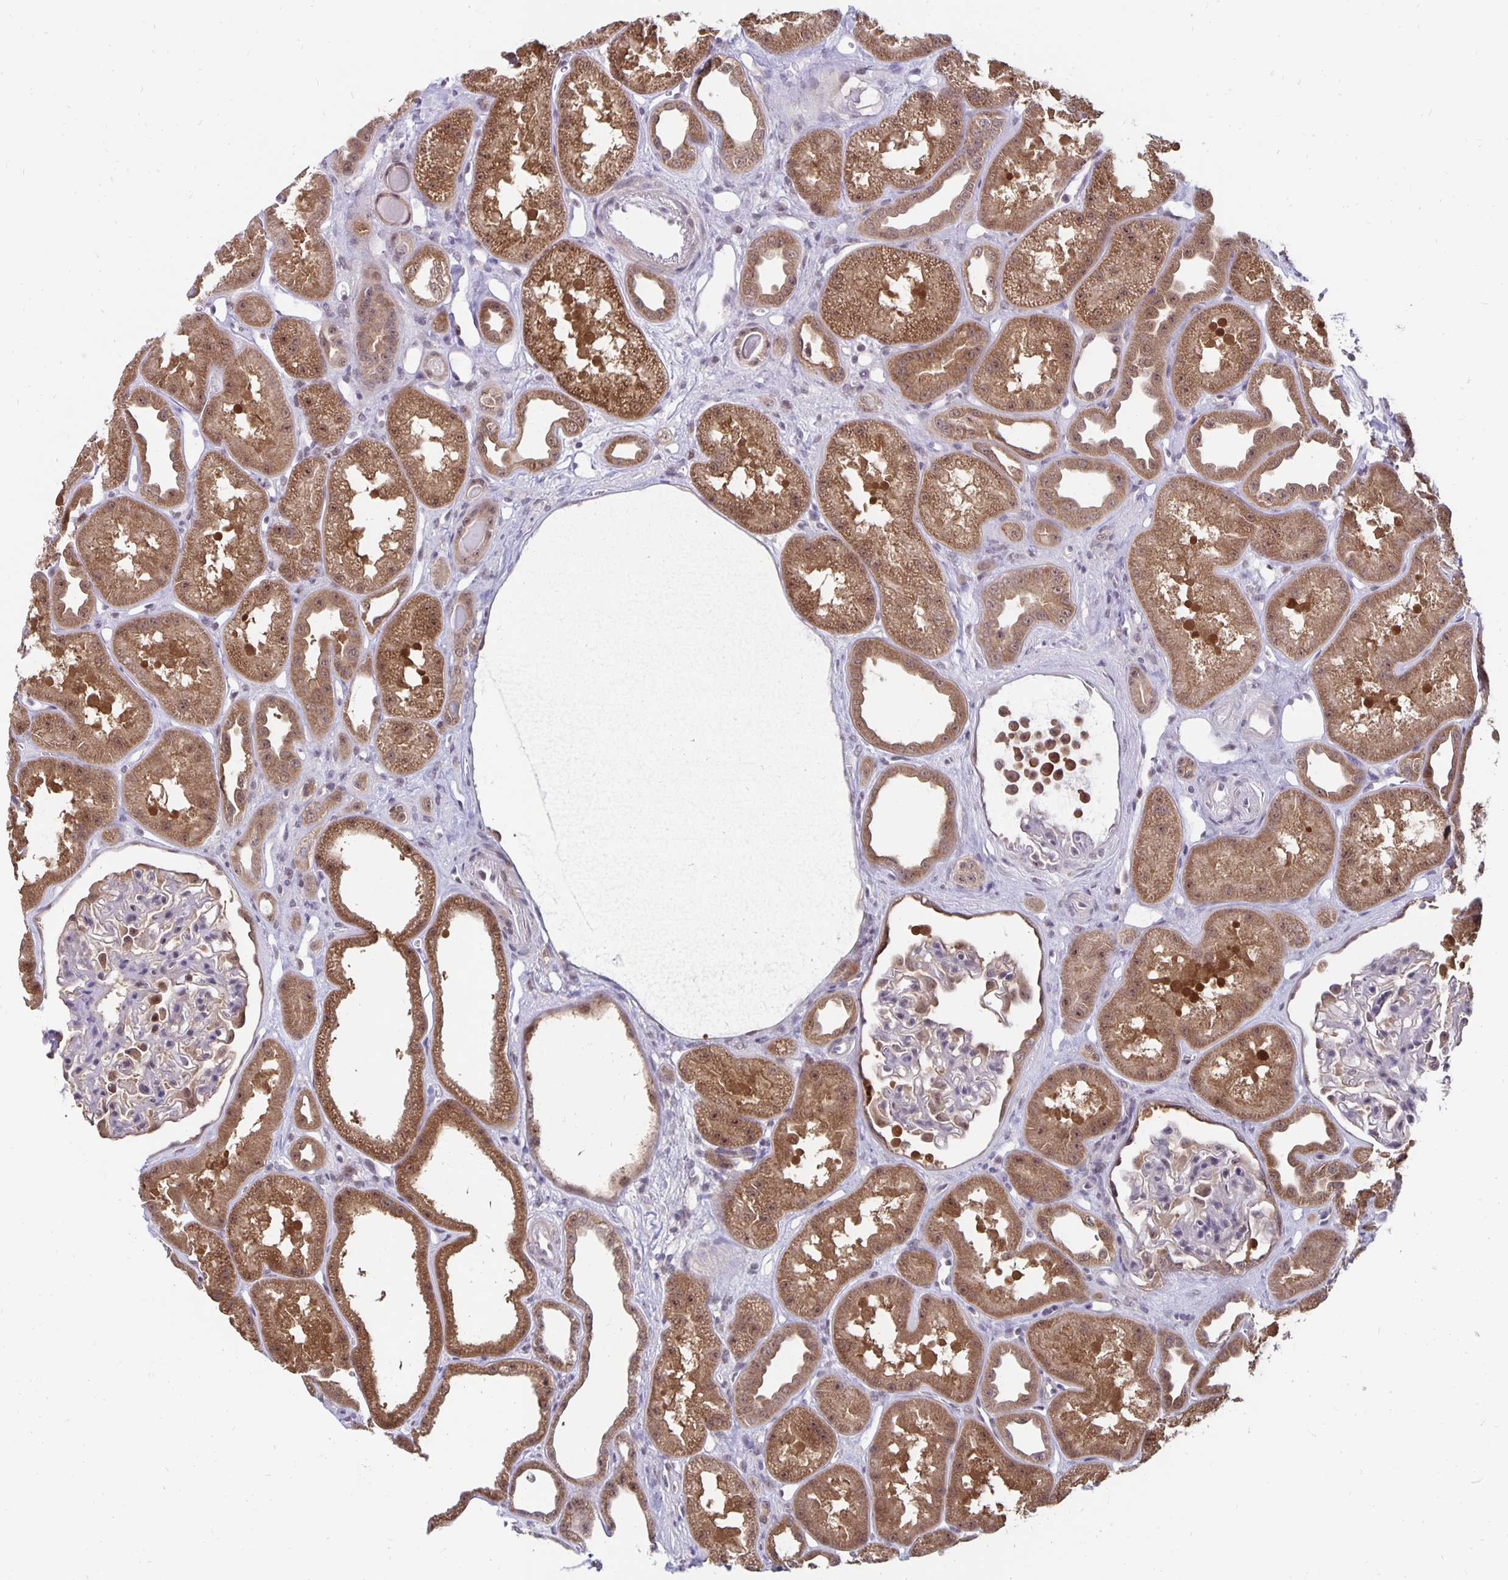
{"staining": {"intensity": "moderate", "quantity": "<25%", "location": "cytoplasmic/membranous,nuclear"}, "tissue": "kidney", "cell_type": "Cells in glomeruli", "image_type": "normal", "snomed": [{"axis": "morphology", "description": "Normal tissue, NOS"}, {"axis": "topography", "description": "Kidney"}], "caption": "Immunohistochemical staining of normal human kidney shows moderate cytoplasmic/membranous,nuclear protein expression in approximately <25% of cells in glomeruli. Using DAB (3,3'-diaminobenzidine) (brown) and hematoxylin (blue) stains, captured at high magnification using brightfield microscopy.", "gene": "EXOC6B", "patient": {"sex": "male", "age": 61}}